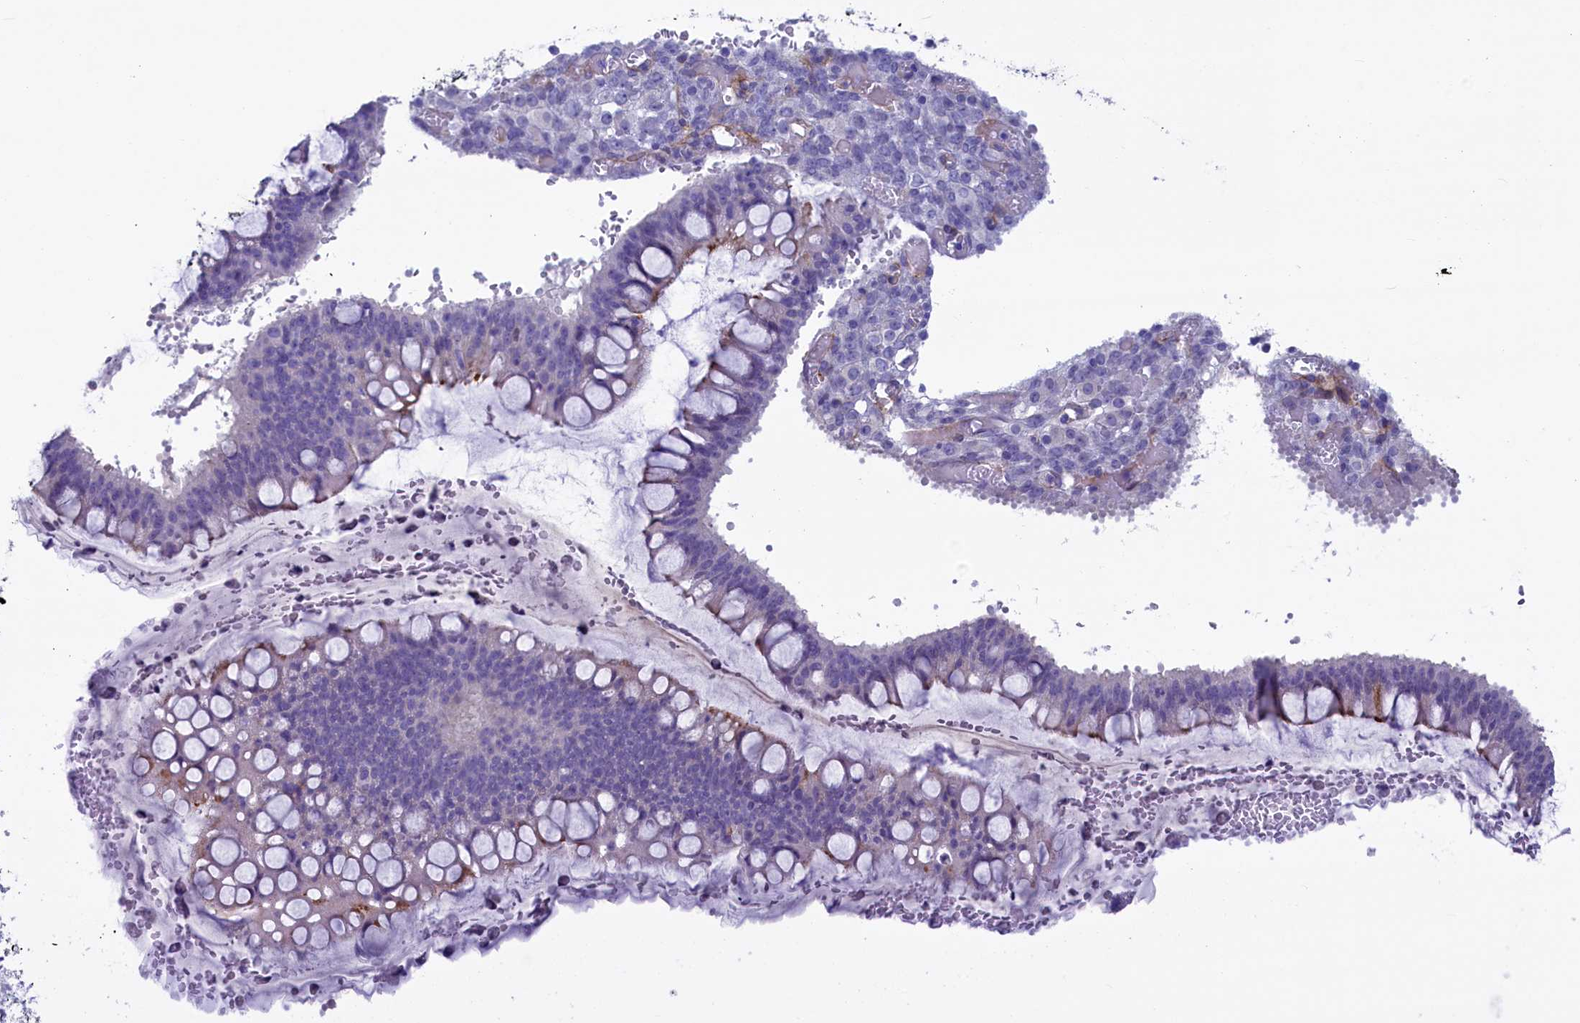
{"staining": {"intensity": "weak", "quantity": "<25%", "location": "cytoplasmic/membranous"}, "tissue": "ovarian cancer", "cell_type": "Tumor cells", "image_type": "cancer", "snomed": [{"axis": "morphology", "description": "Cystadenocarcinoma, mucinous, NOS"}, {"axis": "topography", "description": "Ovary"}], "caption": "Human ovarian cancer stained for a protein using immunohistochemistry reveals no positivity in tumor cells.", "gene": "LOXL1", "patient": {"sex": "female", "age": 73}}